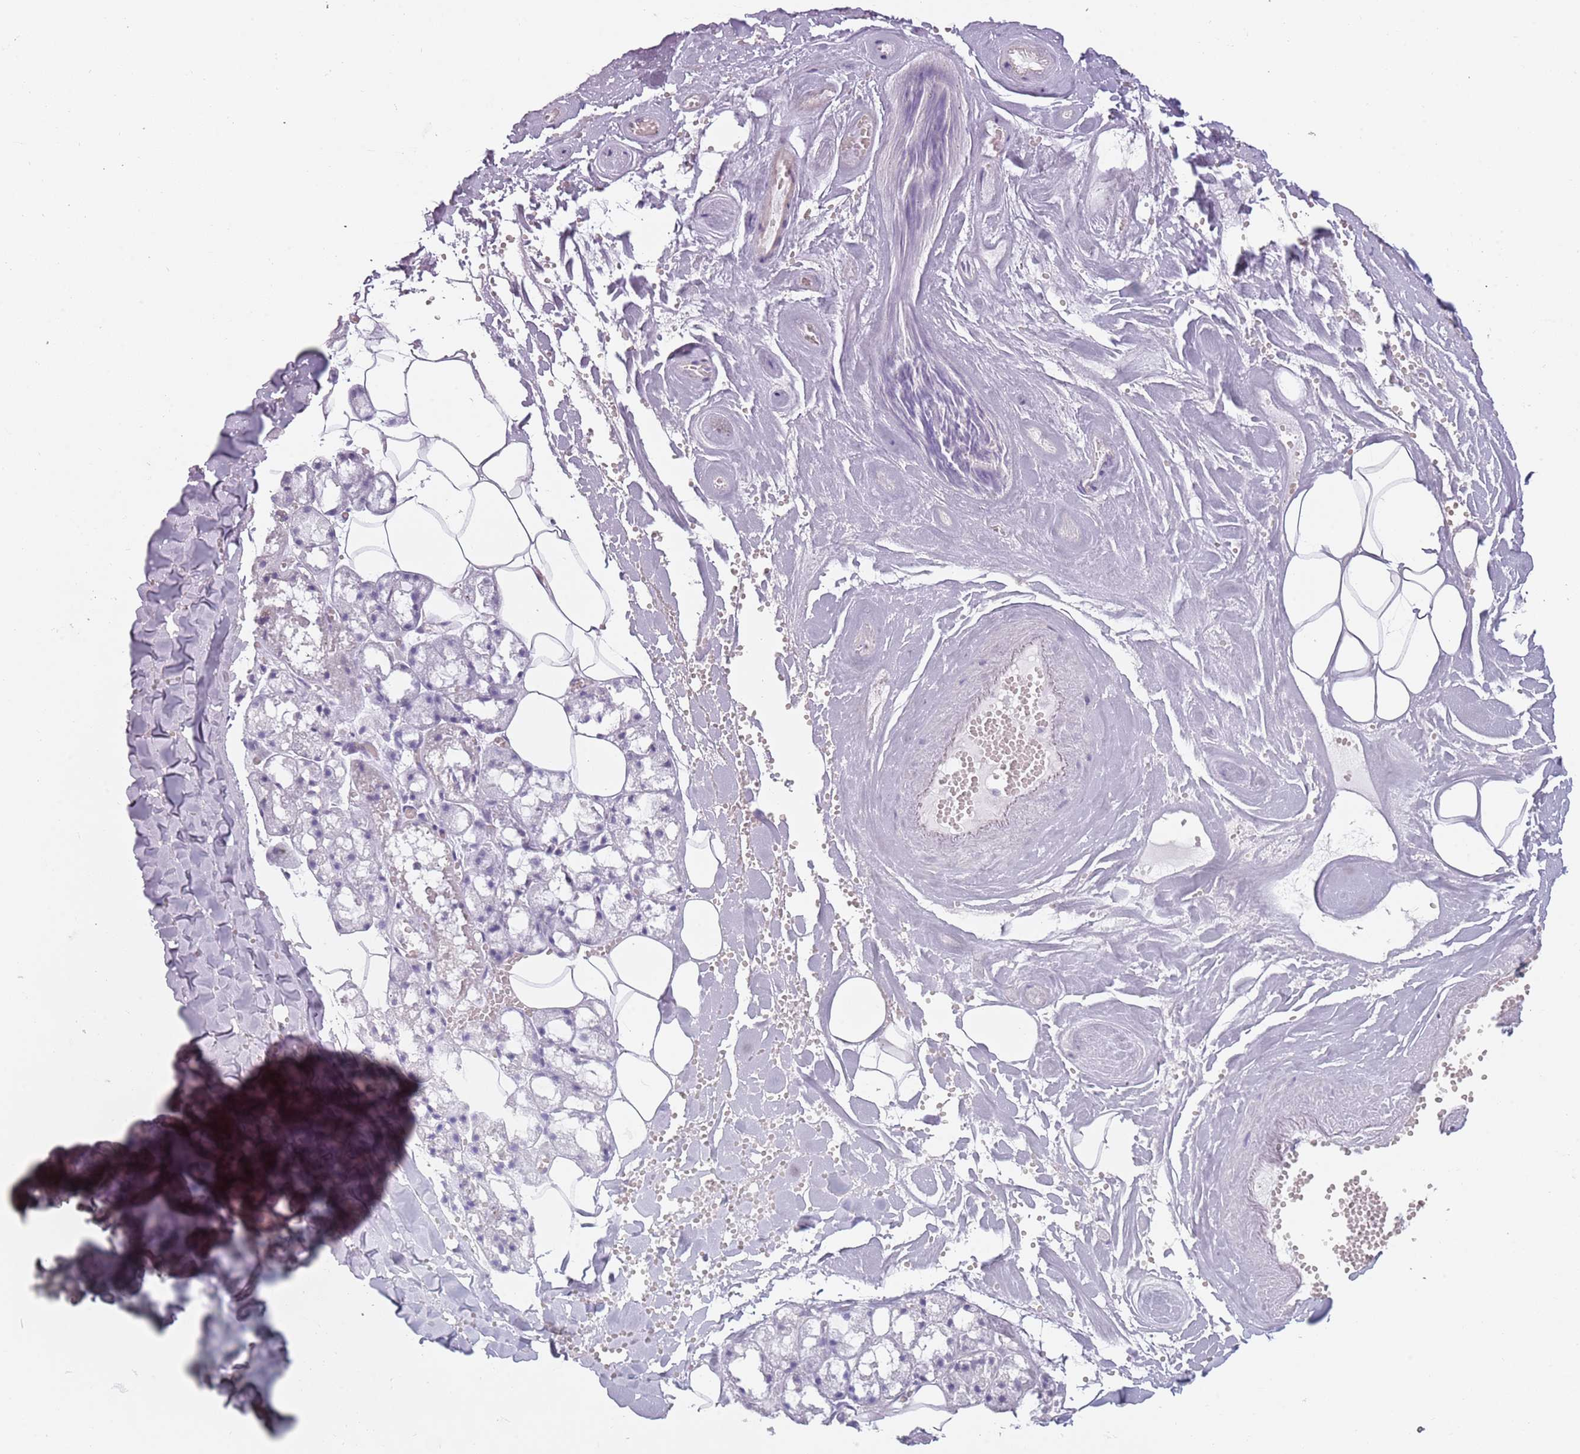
{"staining": {"intensity": "negative", "quantity": "none", "location": "none"}, "tissue": "salivary gland", "cell_type": "Glandular cells", "image_type": "normal", "snomed": [{"axis": "morphology", "description": "Normal tissue, NOS"}, {"axis": "topography", "description": "Salivary gland"}], "caption": "Immunohistochemical staining of unremarkable salivary gland exhibits no significant positivity in glandular cells.", "gene": "RFX2", "patient": {"sex": "male", "age": 62}}